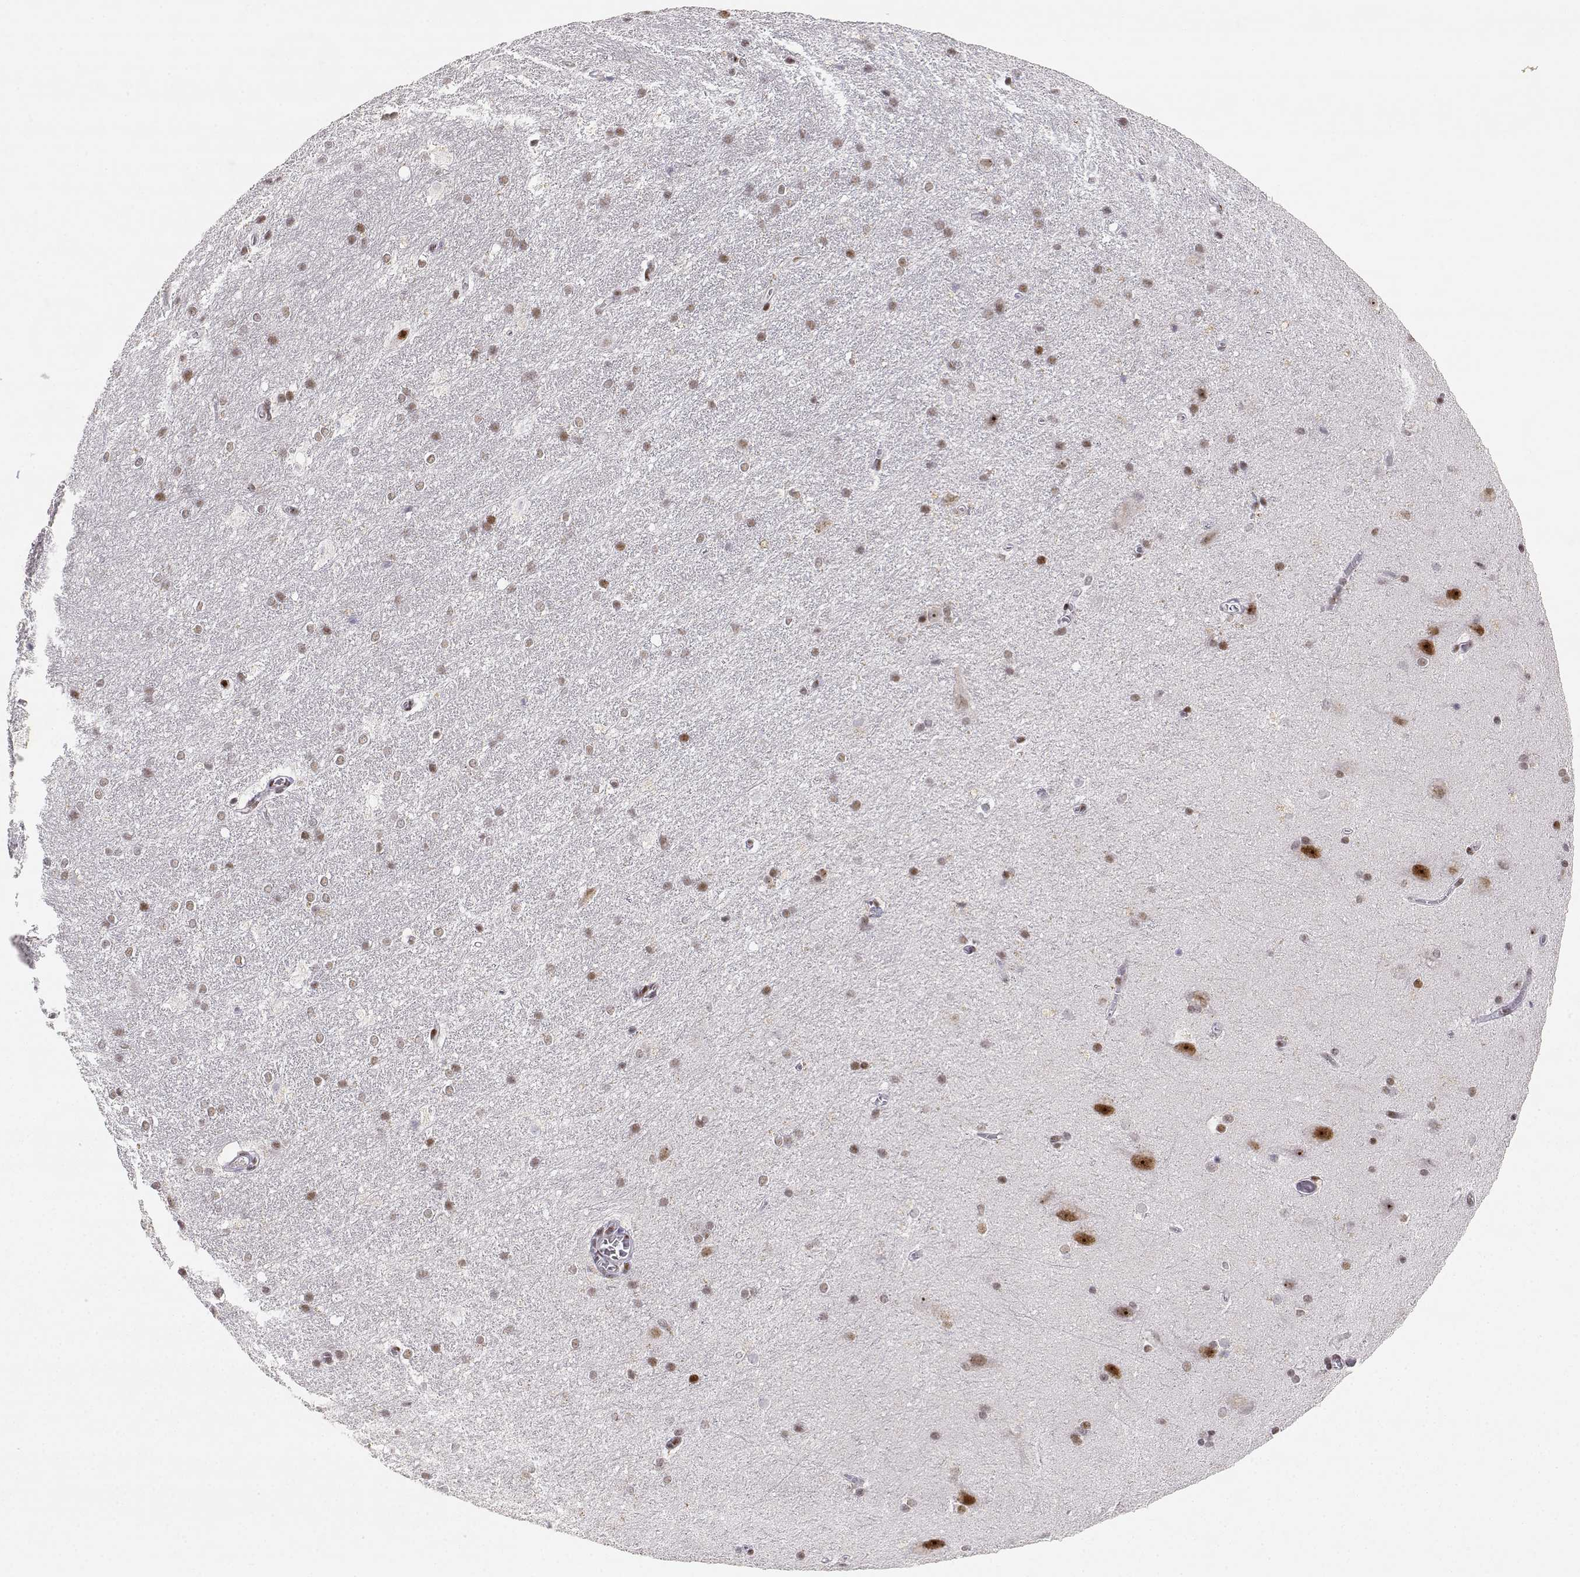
{"staining": {"intensity": "moderate", "quantity": "<25%", "location": "nuclear"}, "tissue": "hippocampus", "cell_type": "Glial cells", "image_type": "normal", "snomed": [{"axis": "morphology", "description": "Normal tissue, NOS"}, {"axis": "topography", "description": "Cerebral cortex"}, {"axis": "topography", "description": "Hippocampus"}], "caption": "IHC histopathology image of unremarkable human hippocampus stained for a protein (brown), which exhibits low levels of moderate nuclear positivity in about <25% of glial cells.", "gene": "RSF1", "patient": {"sex": "female", "age": 19}}